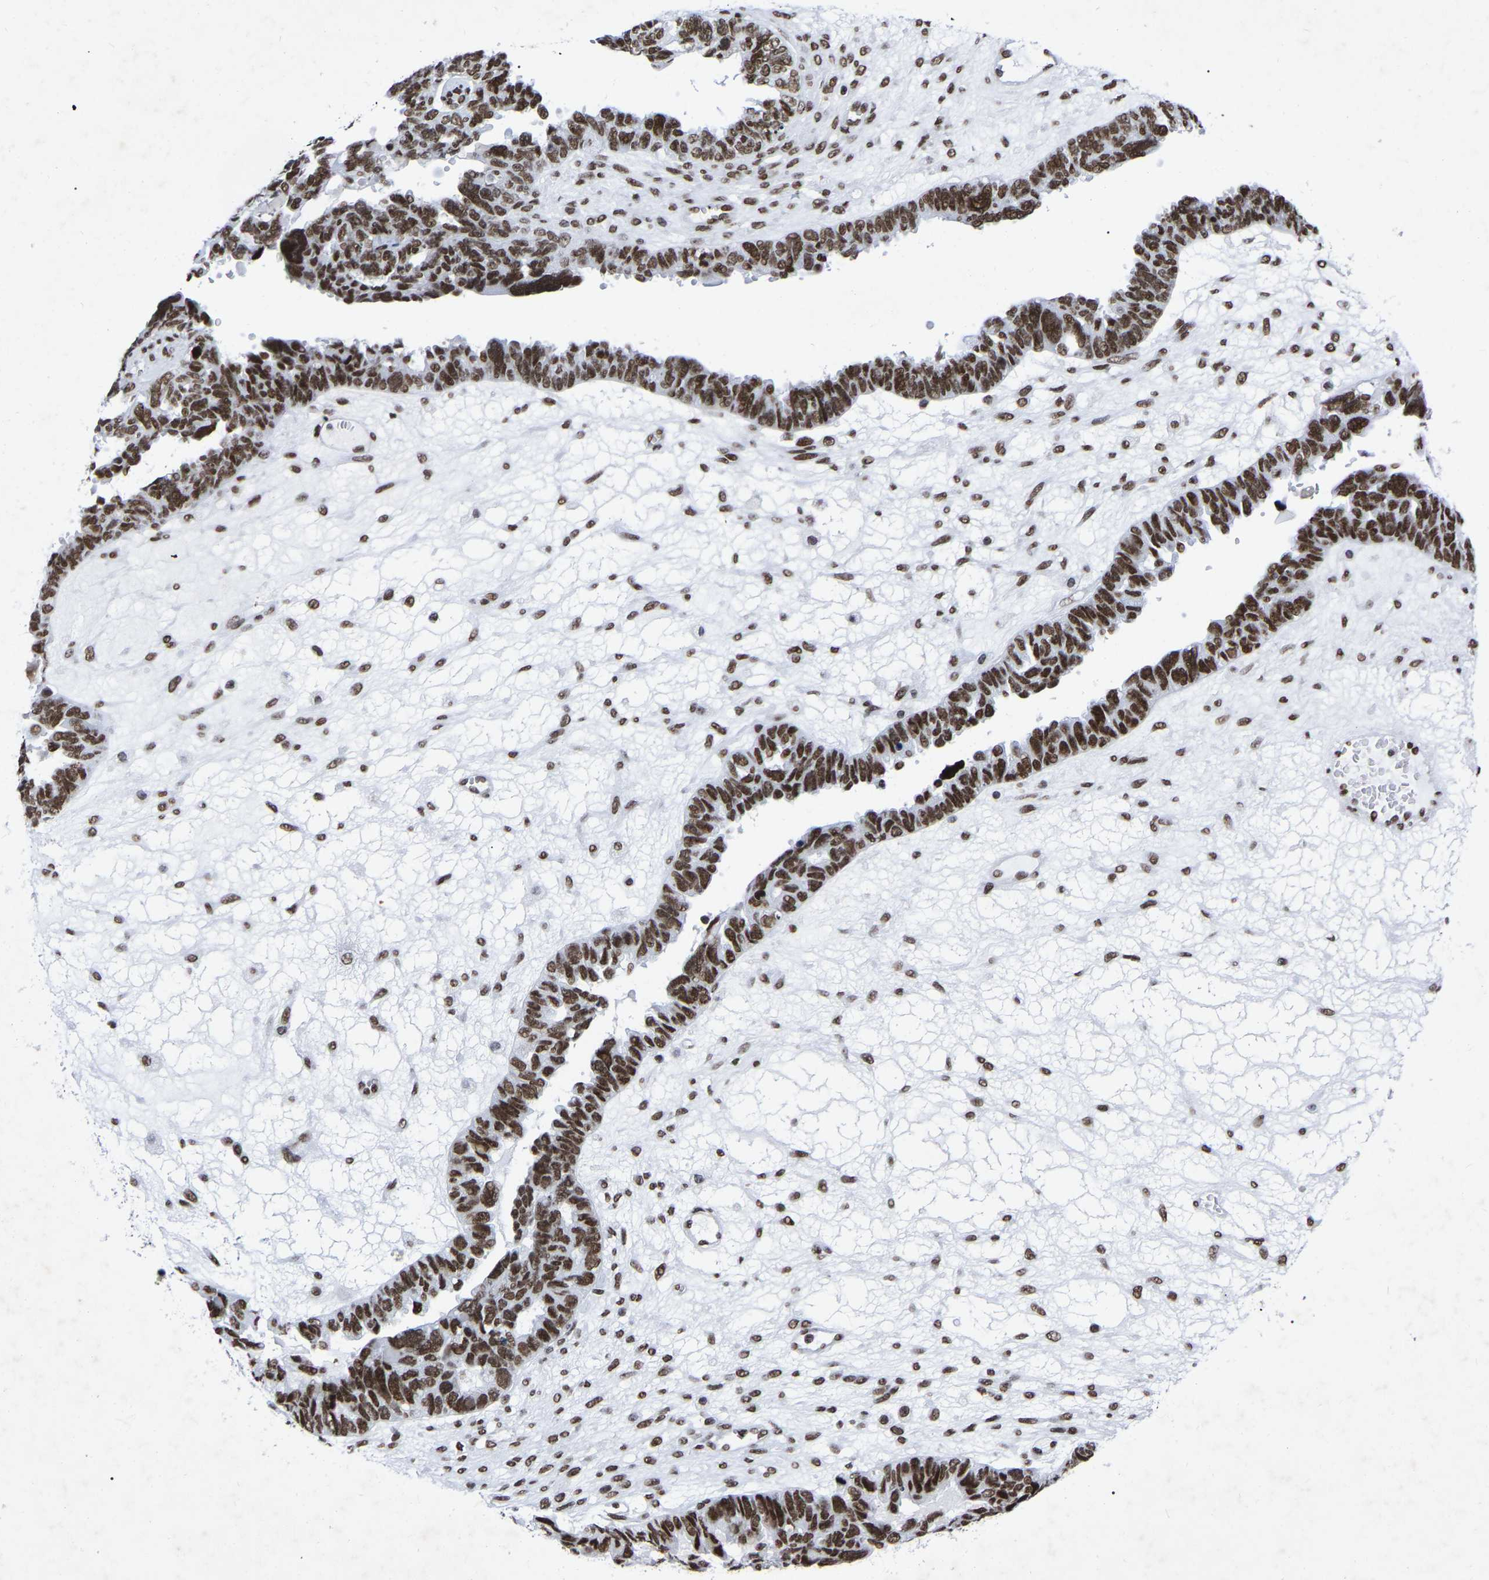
{"staining": {"intensity": "moderate", "quantity": ">75%", "location": "nuclear"}, "tissue": "ovarian cancer", "cell_type": "Tumor cells", "image_type": "cancer", "snomed": [{"axis": "morphology", "description": "Cystadenocarcinoma, serous, NOS"}, {"axis": "topography", "description": "Ovary"}], "caption": "Immunohistochemistry photomicrograph of human ovarian serous cystadenocarcinoma stained for a protein (brown), which shows medium levels of moderate nuclear positivity in about >75% of tumor cells.", "gene": "PRCC", "patient": {"sex": "female", "age": 79}}